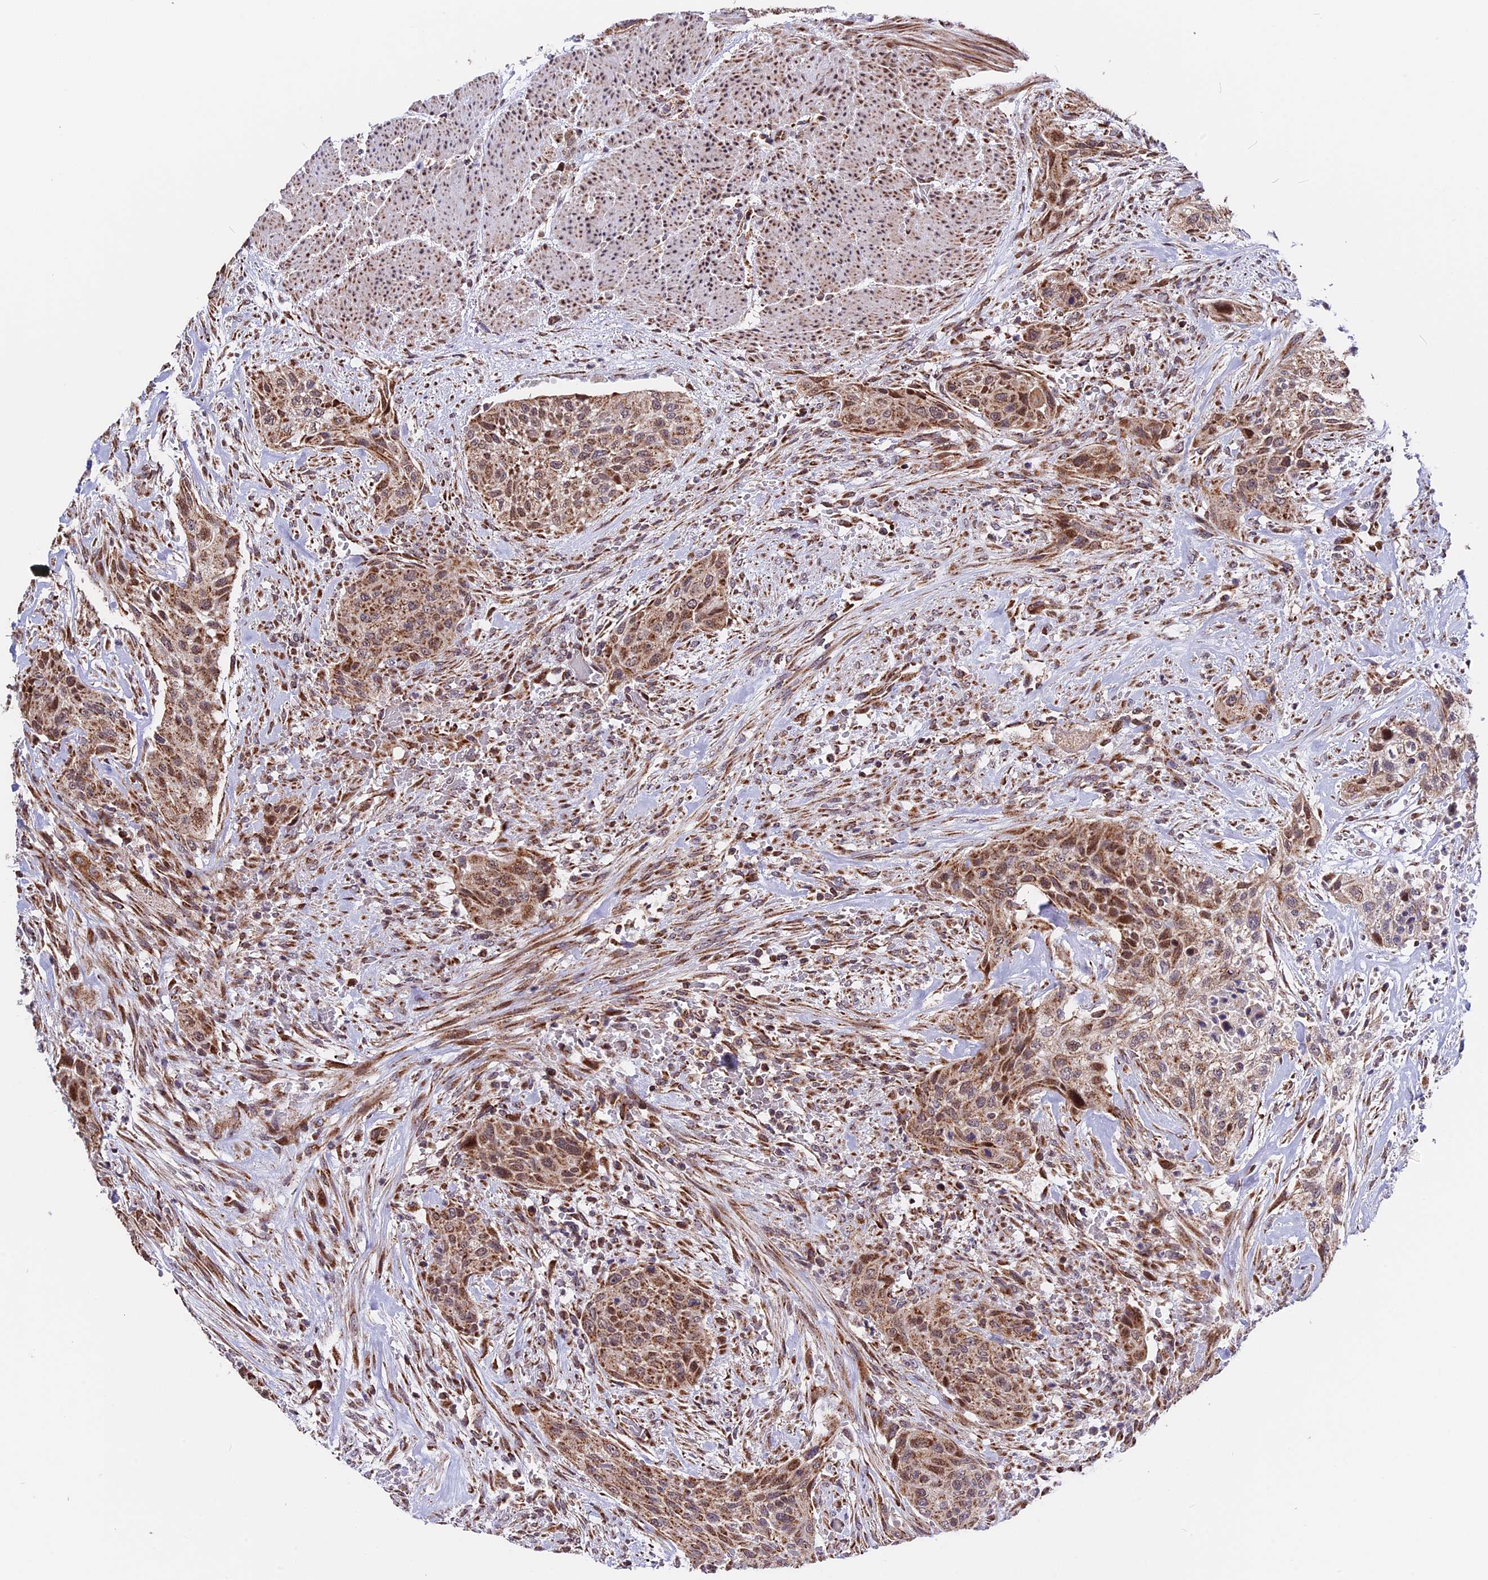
{"staining": {"intensity": "moderate", "quantity": ">75%", "location": "cytoplasmic/membranous"}, "tissue": "urothelial cancer", "cell_type": "Tumor cells", "image_type": "cancer", "snomed": [{"axis": "morphology", "description": "Urothelial carcinoma, High grade"}, {"axis": "topography", "description": "Urinary bladder"}], "caption": "A medium amount of moderate cytoplasmic/membranous positivity is seen in about >75% of tumor cells in urothelial carcinoma (high-grade) tissue. (DAB = brown stain, brightfield microscopy at high magnification).", "gene": "FAM174C", "patient": {"sex": "male", "age": 35}}